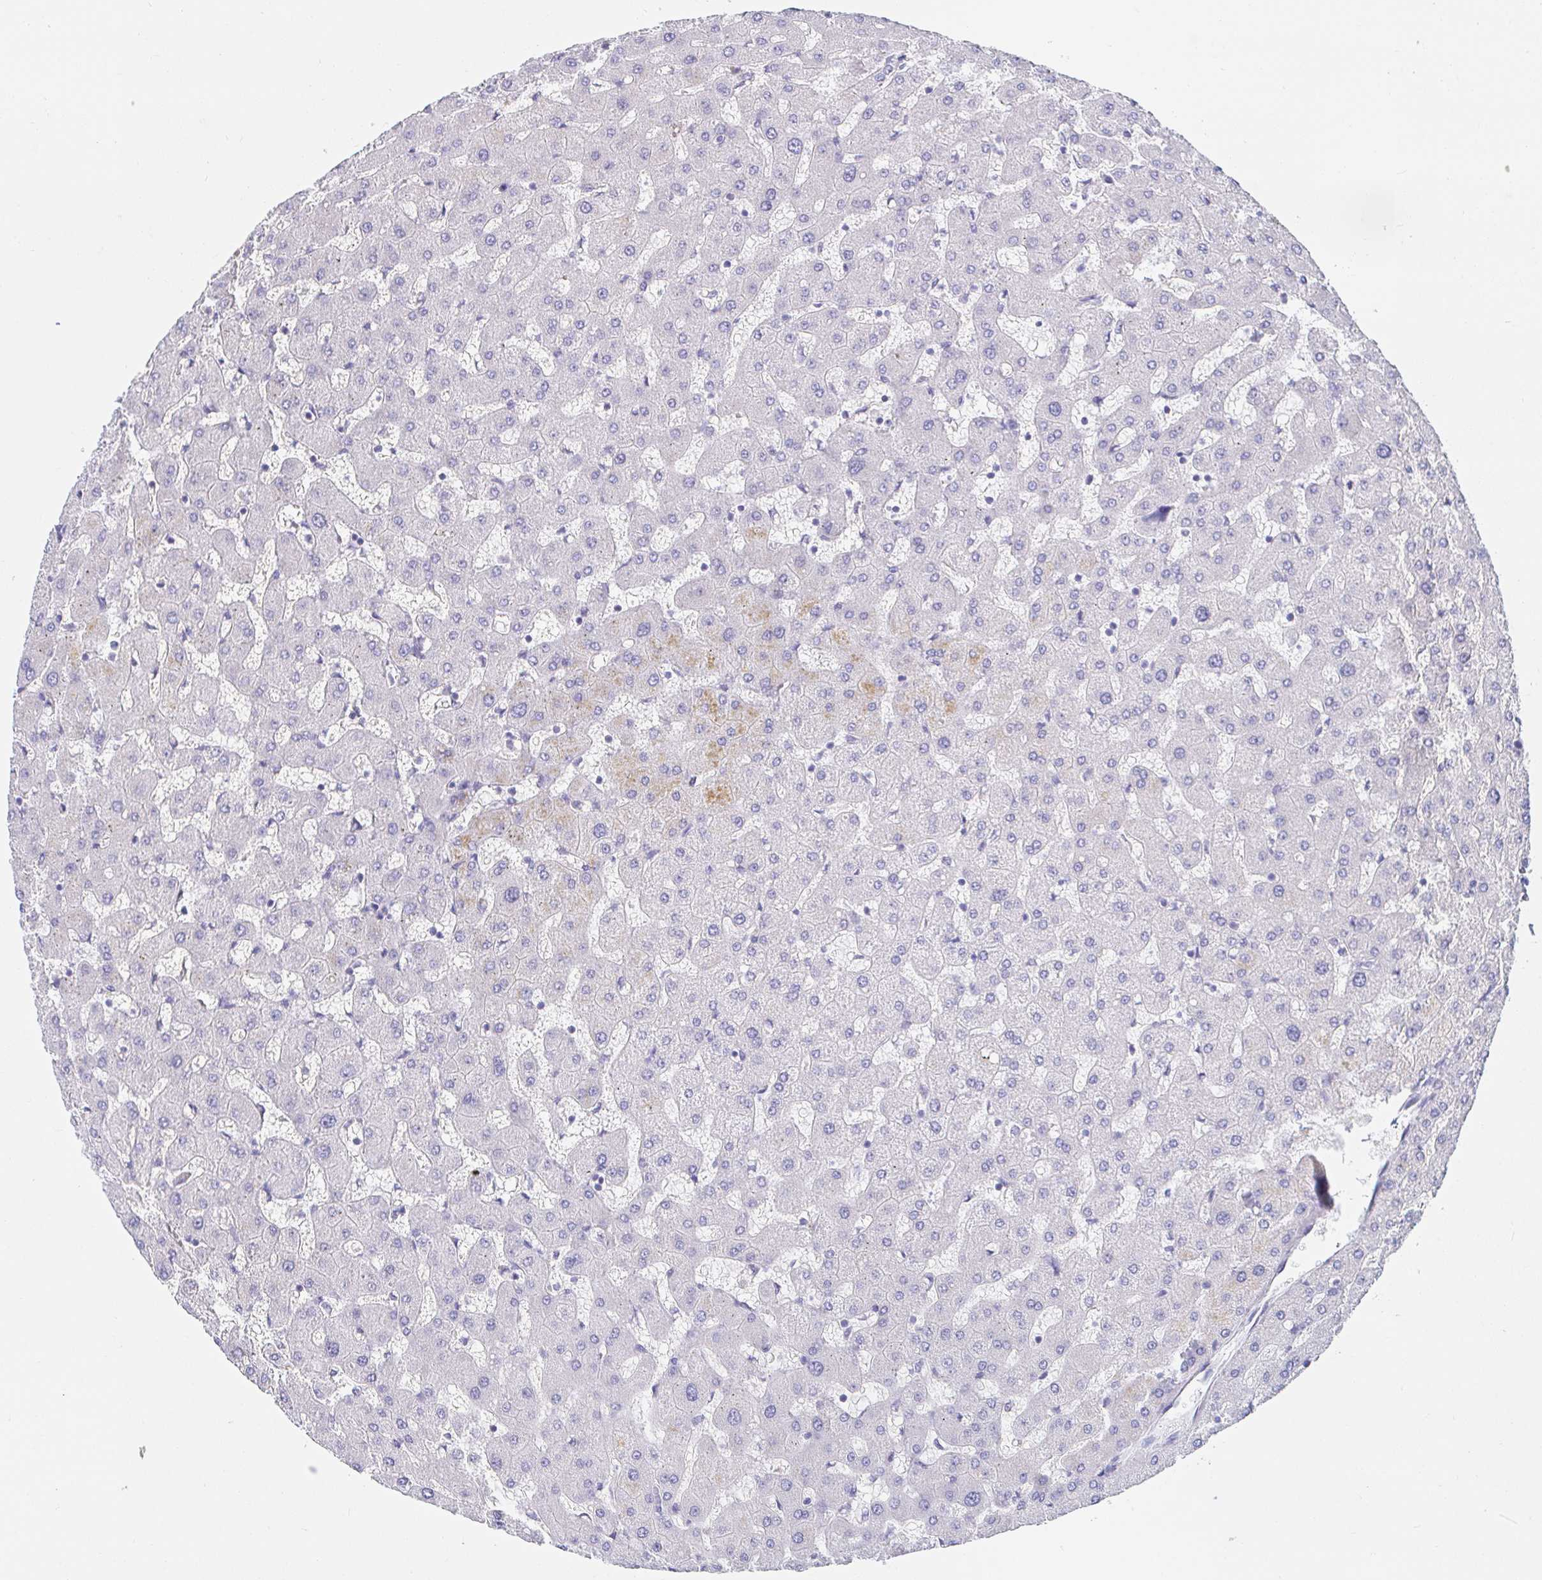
{"staining": {"intensity": "negative", "quantity": "none", "location": "none"}, "tissue": "liver", "cell_type": "Cholangiocytes", "image_type": "normal", "snomed": [{"axis": "morphology", "description": "Normal tissue, NOS"}, {"axis": "topography", "description": "Liver"}], "caption": "Immunohistochemical staining of benign human liver displays no significant positivity in cholangiocytes. (Stains: DAB (3,3'-diaminobenzidine) IHC with hematoxylin counter stain, Microscopy: brightfield microscopy at high magnification).", "gene": "PDE6B", "patient": {"sex": "female", "age": 63}}